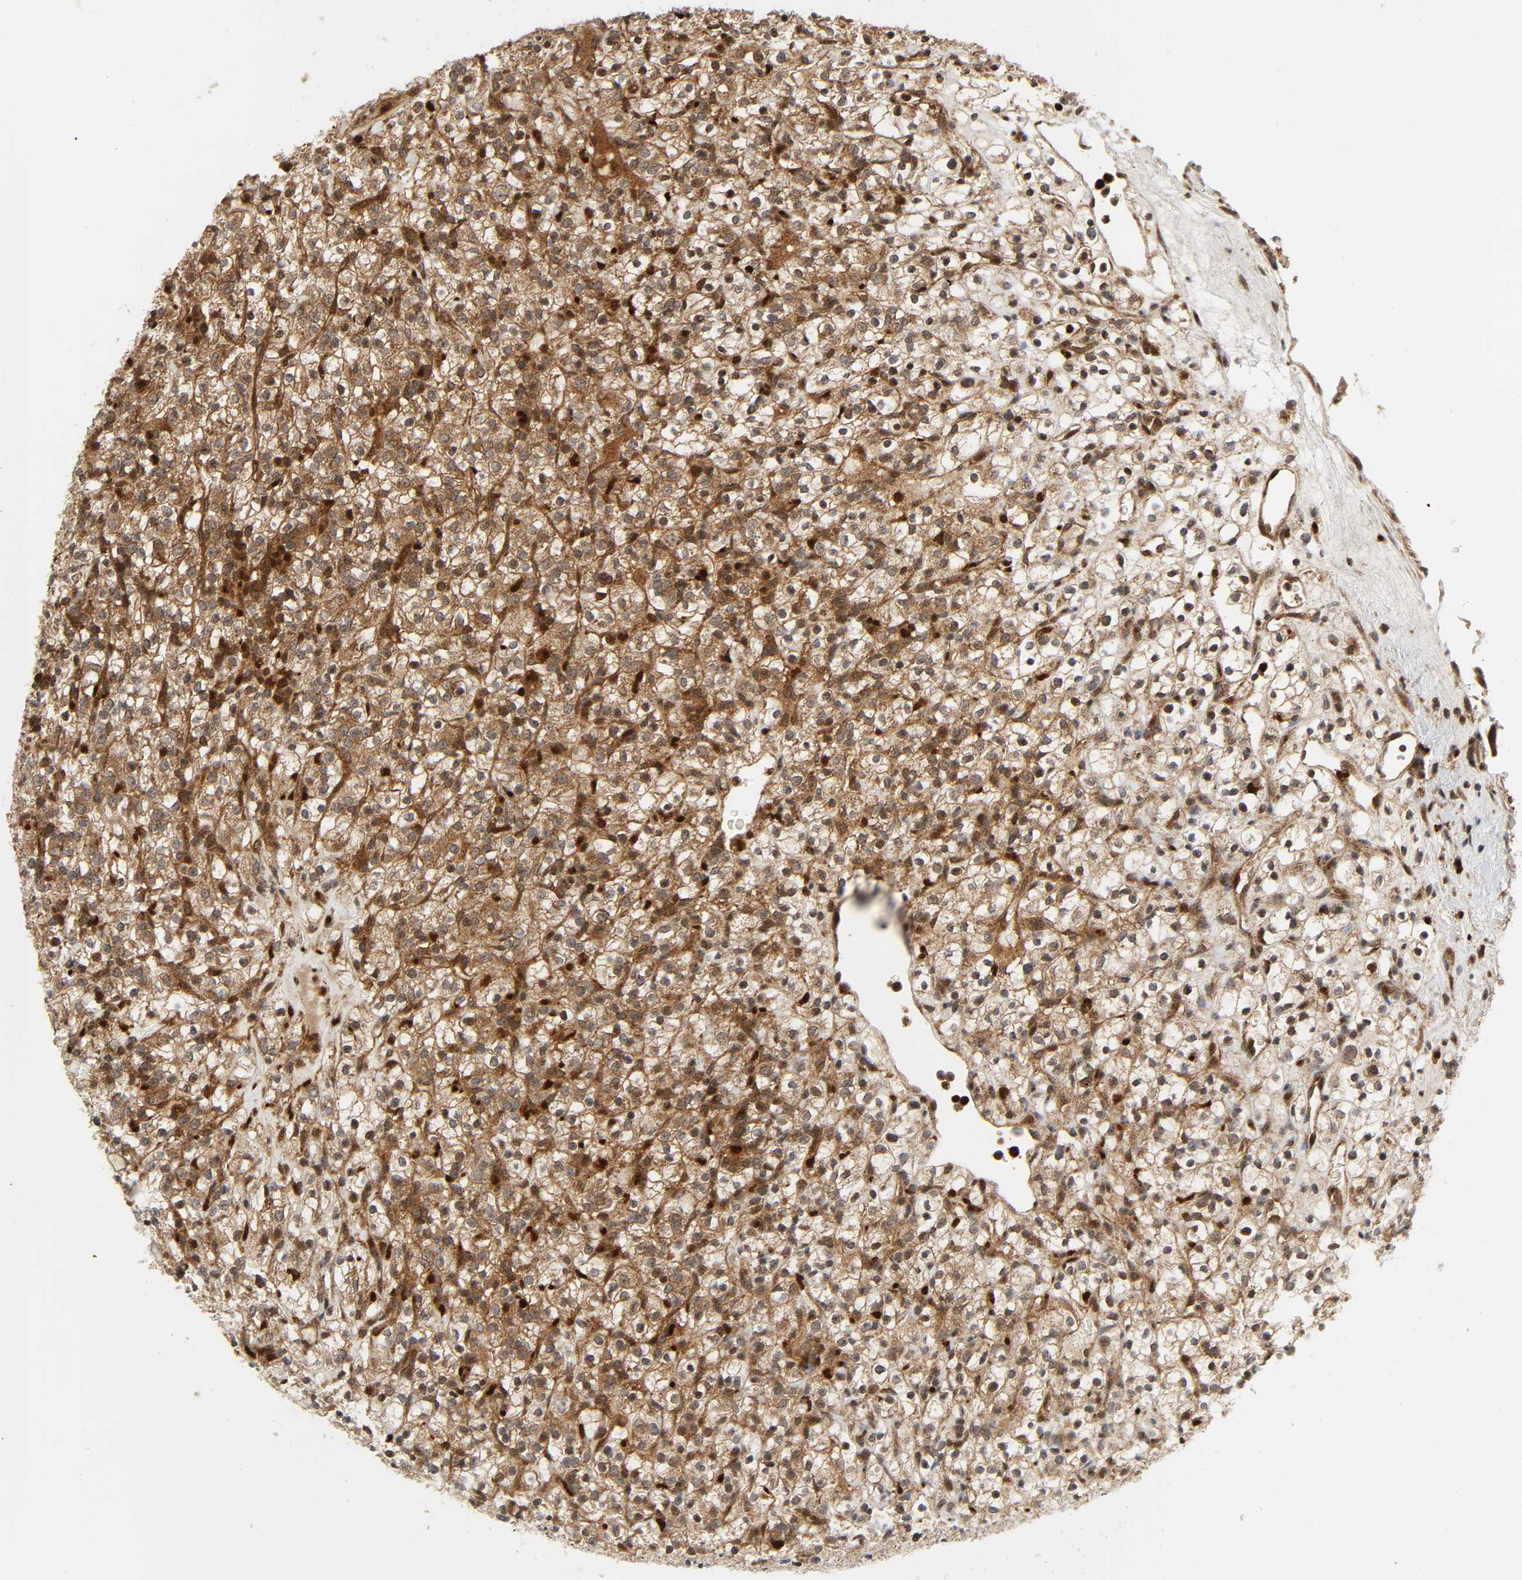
{"staining": {"intensity": "strong", "quantity": ">75%", "location": "cytoplasmic/membranous,nuclear"}, "tissue": "renal cancer", "cell_type": "Tumor cells", "image_type": "cancer", "snomed": [{"axis": "morphology", "description": "Normal tissue, NOS"}, {"axis": "morphology", "description": "Adenocarcinoma, NOS"}, {"axis": "topography", "description": "Kidney"}], "caption": "Adenocarcinoma (renal) was stained to show a protein in brown. There is high levels of strong cytoplasmic/membranous and nuclear positivity in about >75% of tumor cells.", "gene": "CHUK", "patient": {"sex": "female", "age": 72}}